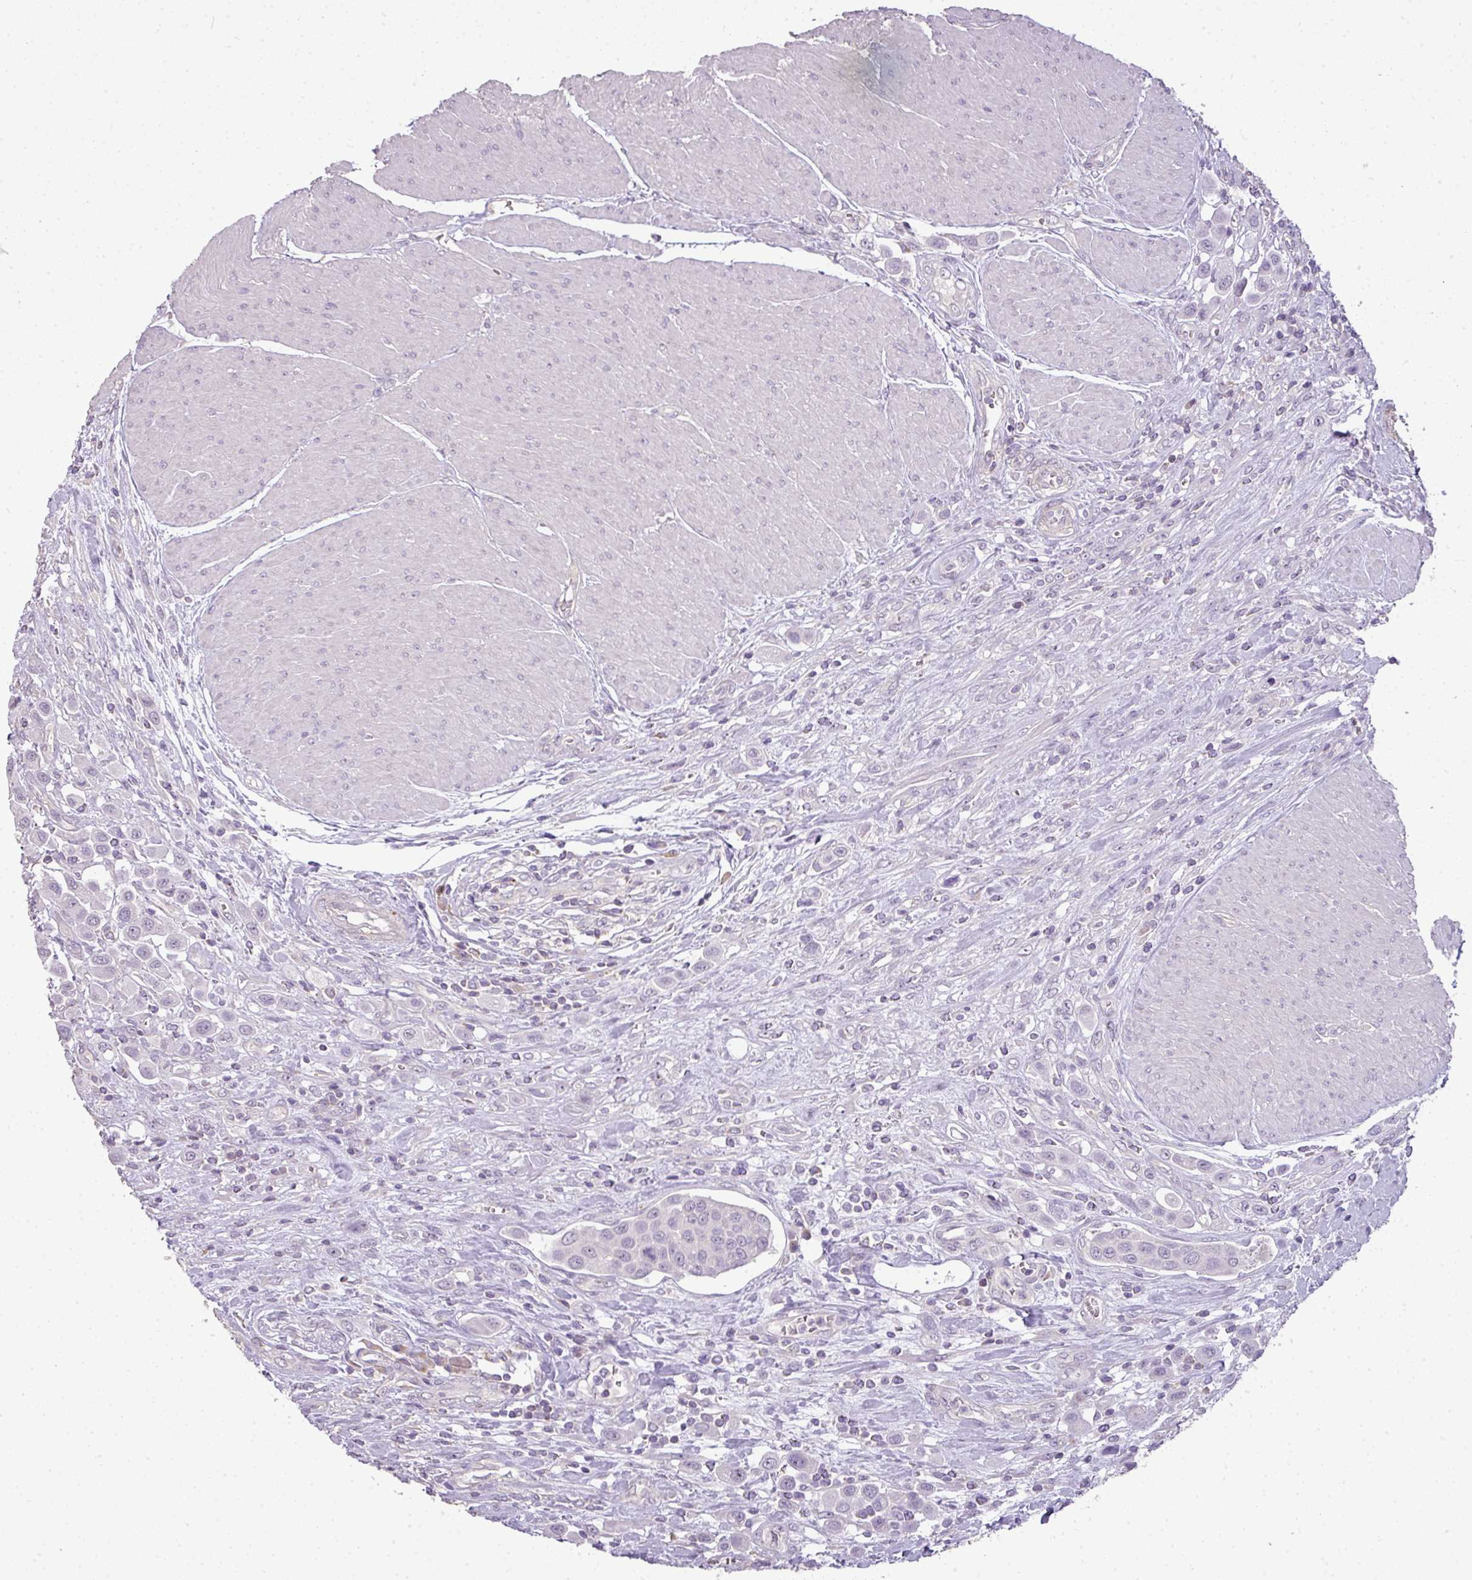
{"staining": {"intensity": "negative", "quantity": "none", "location": "none"}, "tissue": "urothelial cancer", "cell_type": "Tumor cells", "image_type": "cancer", "snomed": [{"axis": "morphology", "description": "Urothelial carcinoma, High grade"}, {"axis": "topography", "description": "Urinary bladder"}], "caption": "A photomicrograph of urothelial carcinoma (high-grade) stained for a protein demonstrates no brown staining in tumor cells.", "gene": "LY9", "patient": {"sex": "male", "age": 50}}